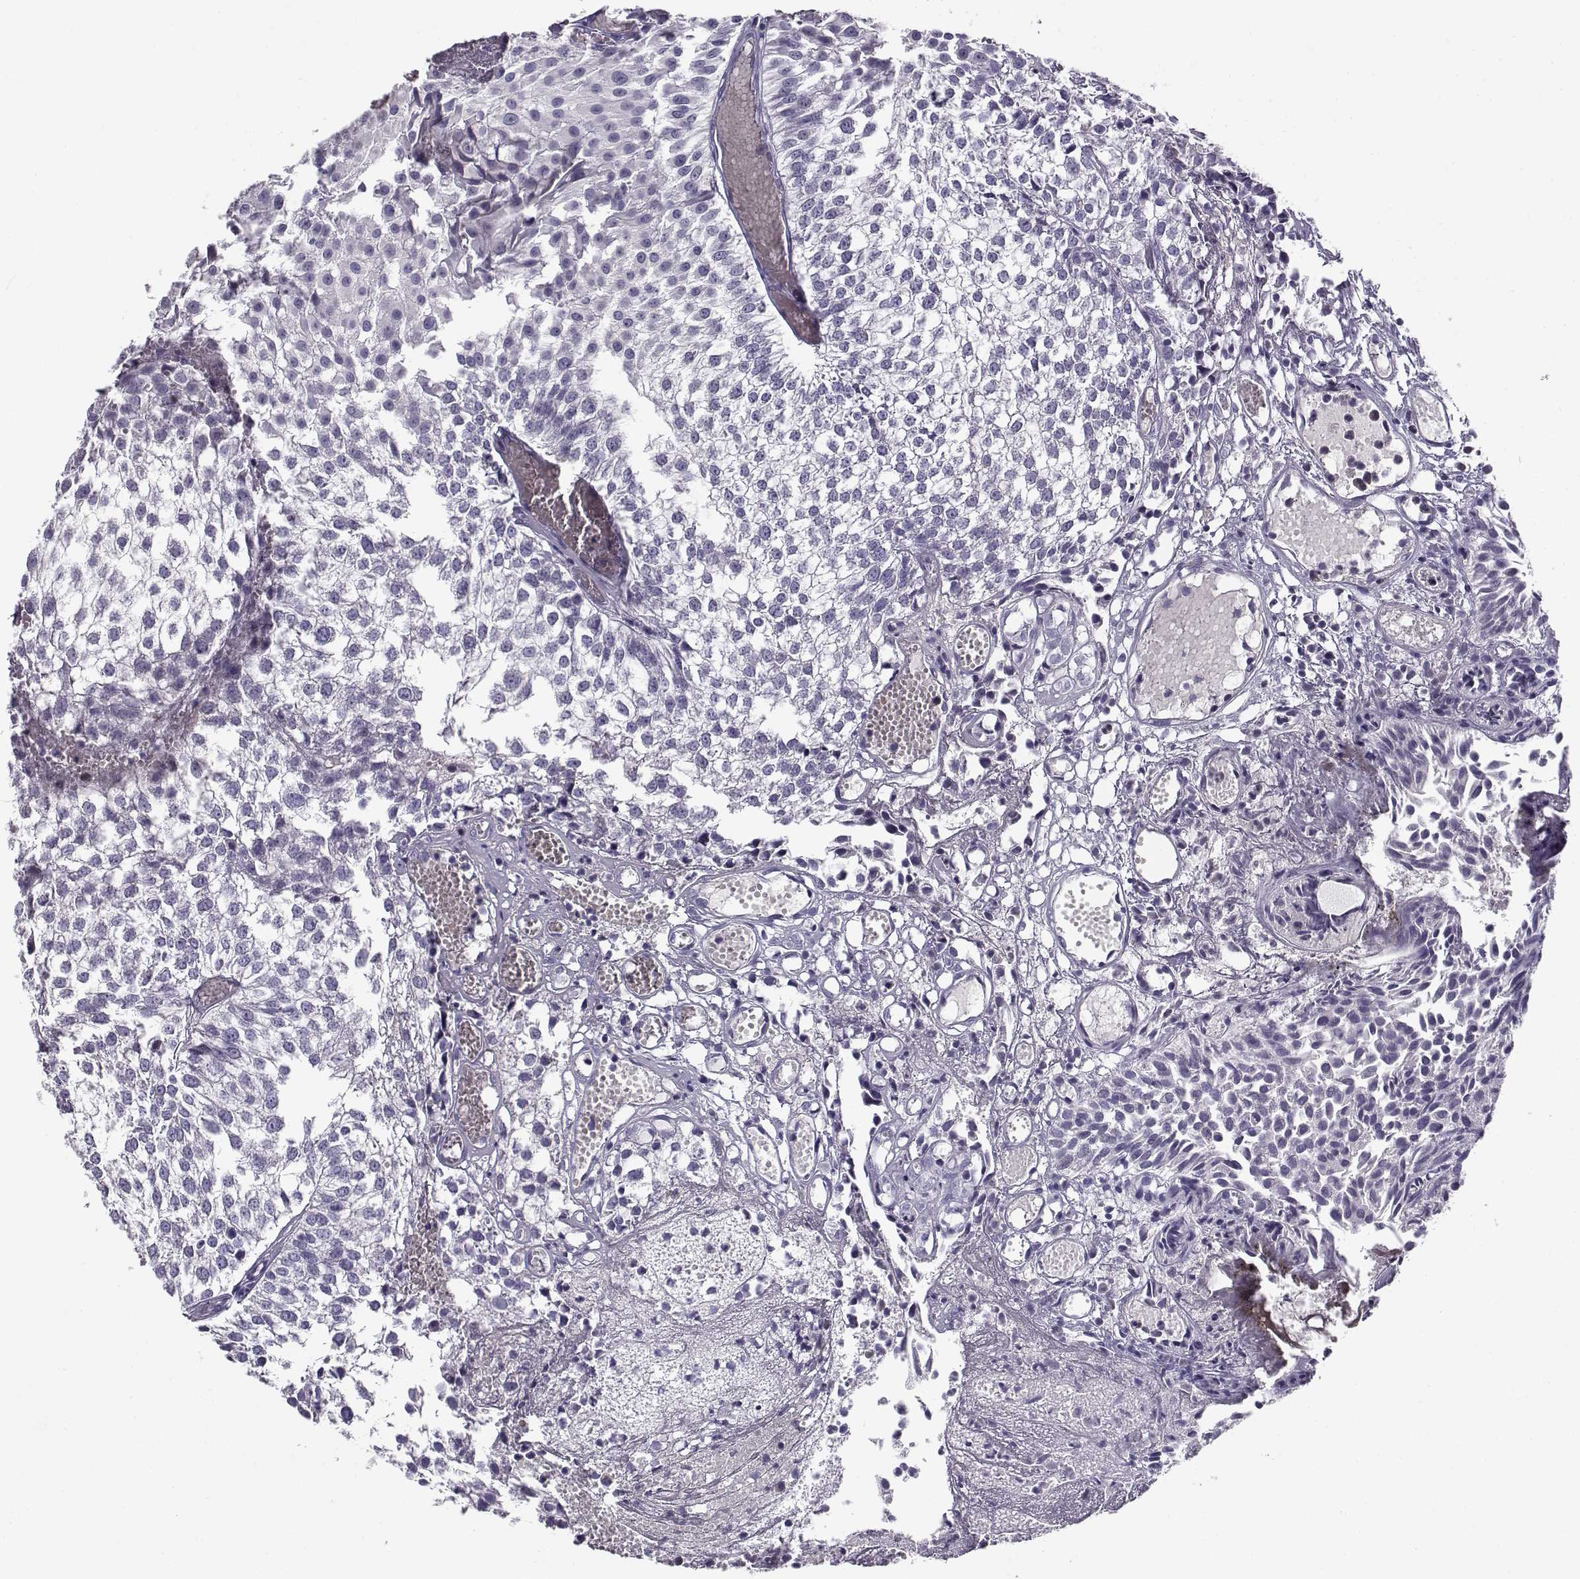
{"staining": {"intensity": "negative", "quantity": "none", "location": "none"}, "tissue": "urothelial cancer", "cell_type": "Tumor cells", "image_type": "cancer", "snomed": [{"axis": "morphology", "description": "Urothelial carcinoma, Low grade"}, {"axis": "topography", "description": "Urinary bladder"}], "caption": "Low-grade urothelial carcinoma stained for a protein using immunohistochemistry (IHC) exhibits no staining tumor cells.", "gene": "CFAP77", "patient": {"sex": "male", "age": 79}}